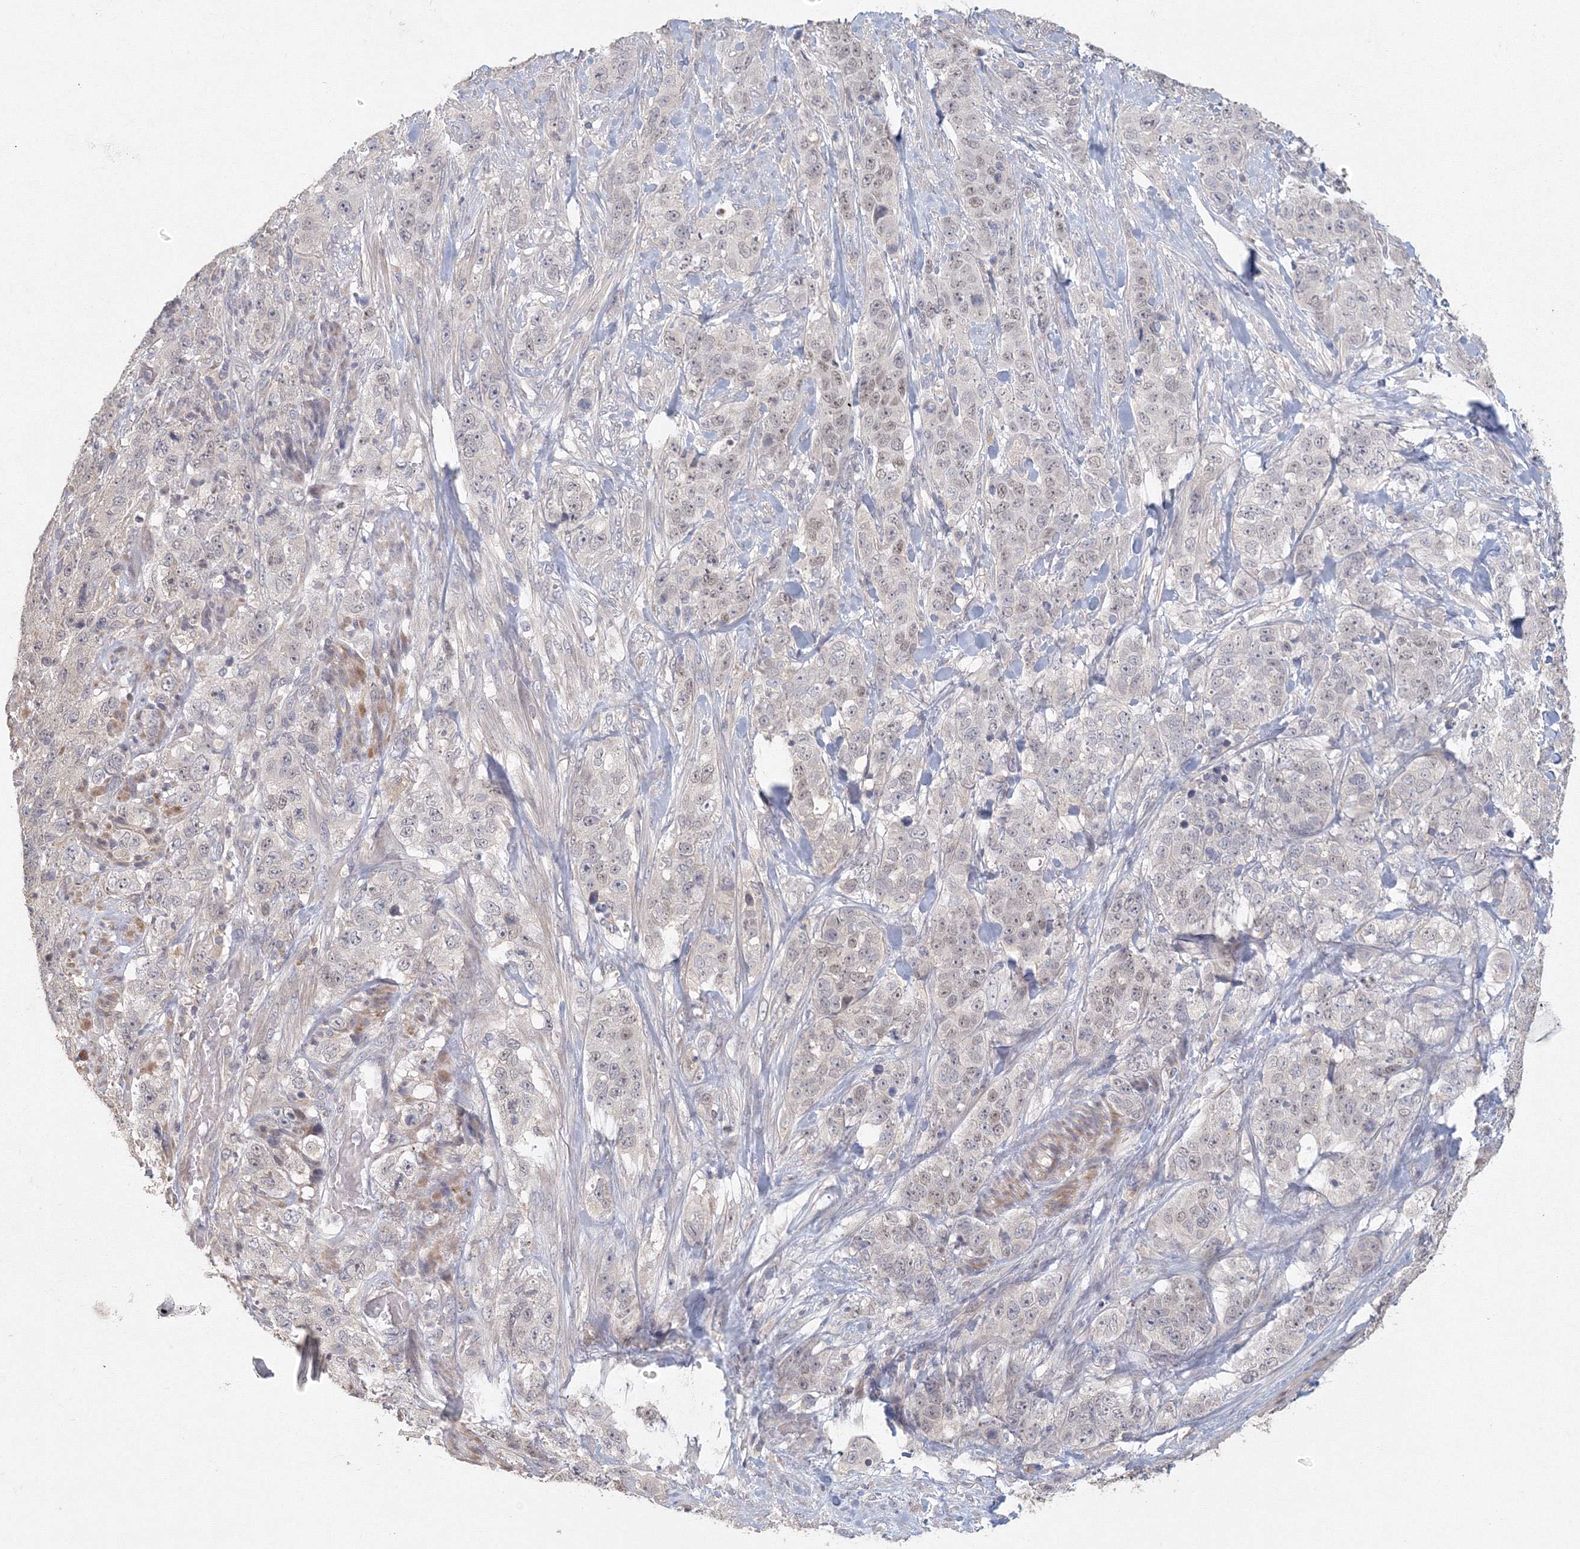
{"staining": {"intensity": "weak", "quantity": "25%-75%", "location": "nuclear"}, "tissue": "stomach cancer", "cell_type": "Tumor cells", "image_type": "cancer", "snomed": [{"axis": "morphology", "description": "Adenocarcinoma, NOS"}, {"axis": "topography", "description": "Stomach"}], "caption": "Protein expression analysis of stomach adenocarcinoma demonstrates weak nuclear positivity in about 25%-75% of tumor cells.", "gene": "TACC2", "patient": {"sex": "male", "age": 48}}